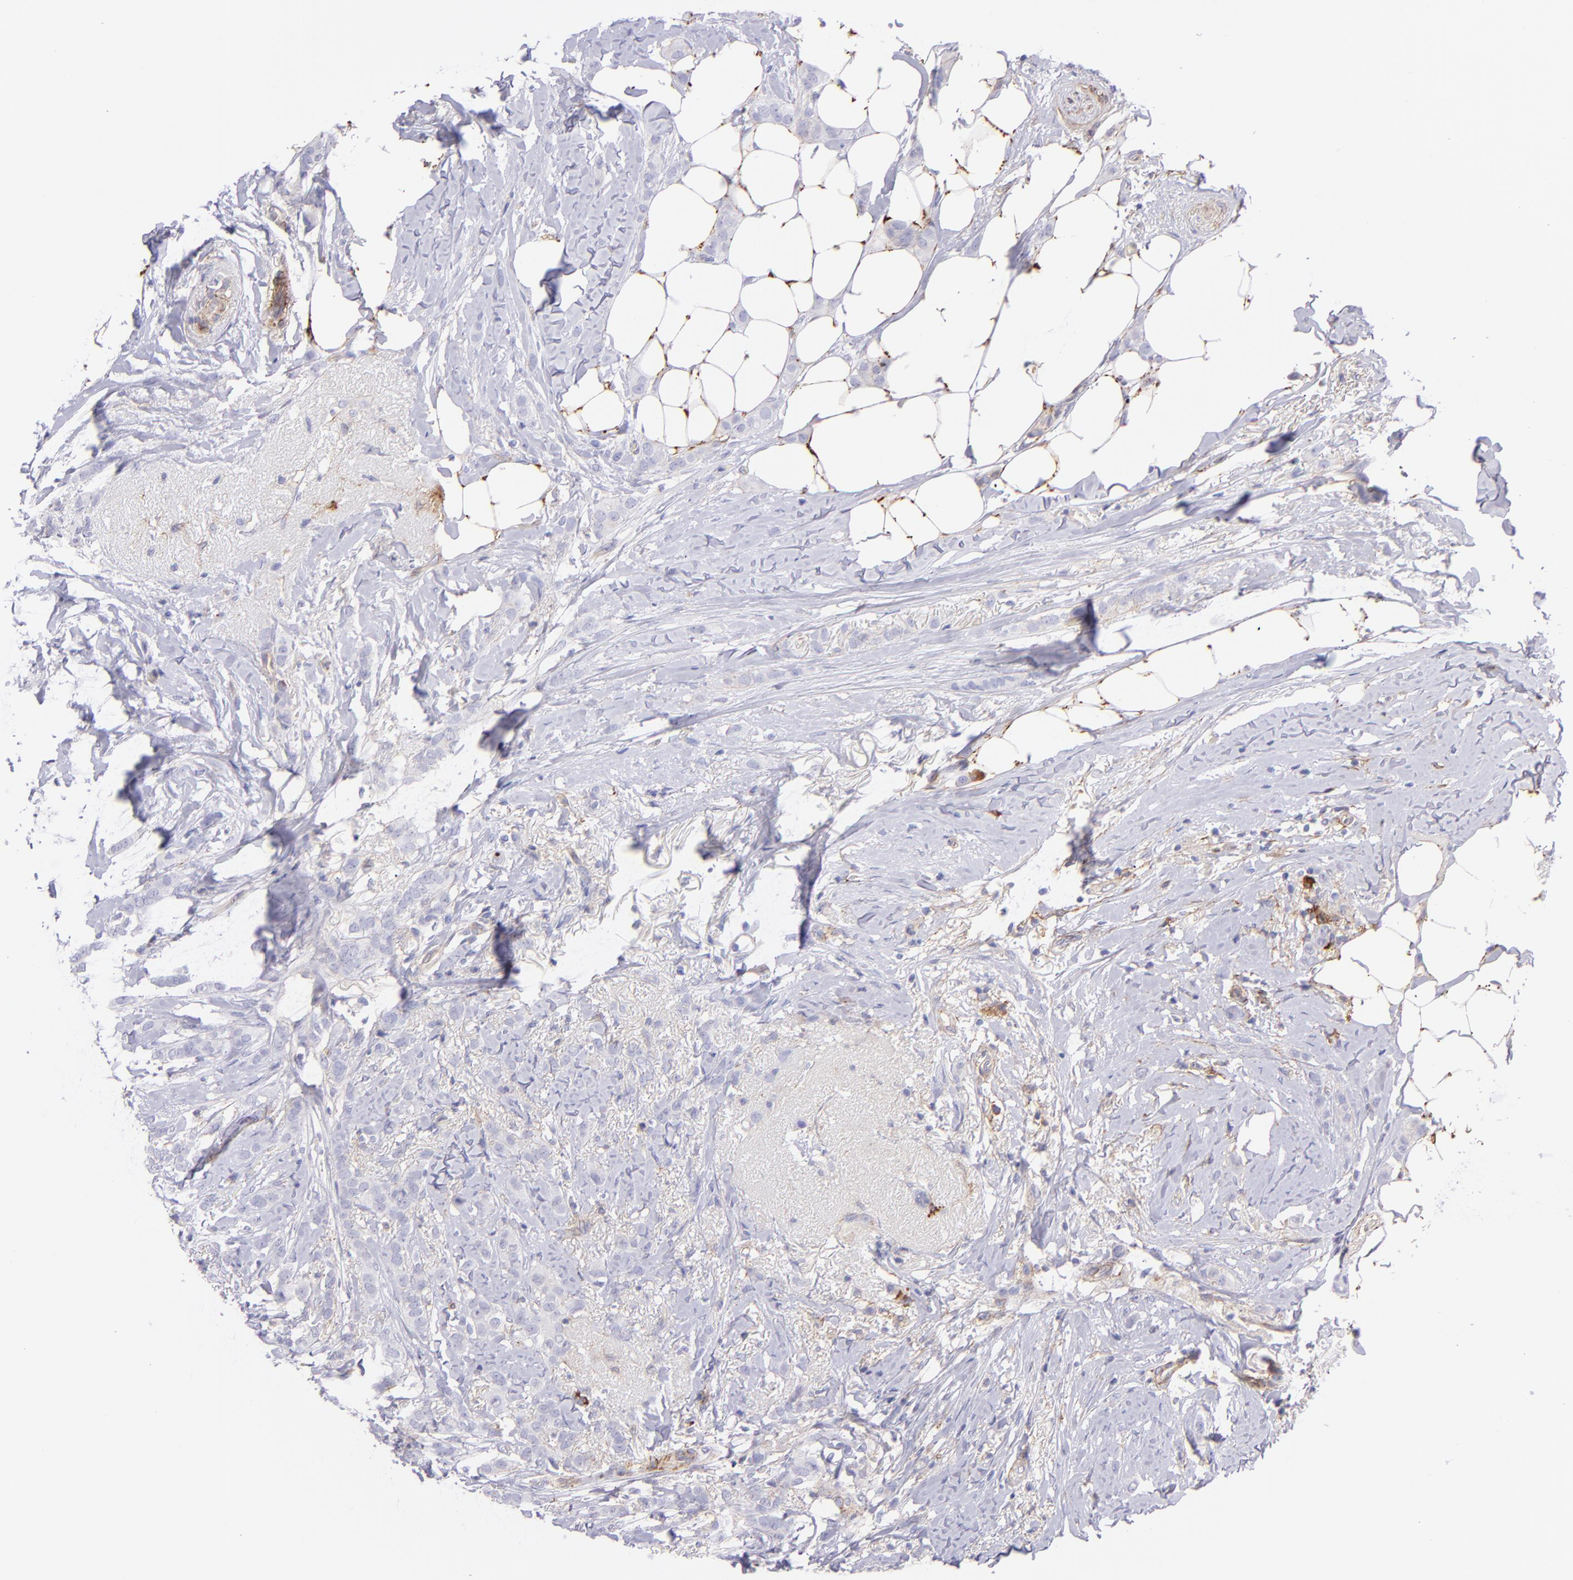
{"staining": {"intensity": "negative", "quantity": "none", "location": "none"}, "tissue": "breast cancer", "cell_type": "Tumor cells", "image_type": "cancer", "snomed": [{"axis": "morphology", "description": "Lobular carcinoma"}, {"axis": "topography", "description": "Breast"}], "caption": "IHC micrograph of neoplastic tissue: human breast lobular carcinoma stained with DAB (3,3'-diaminobenzidine) reveals no significant protein expression in tumor cells.", "gene": "CD81", "patient": {"sex": "female", "age": 55}}